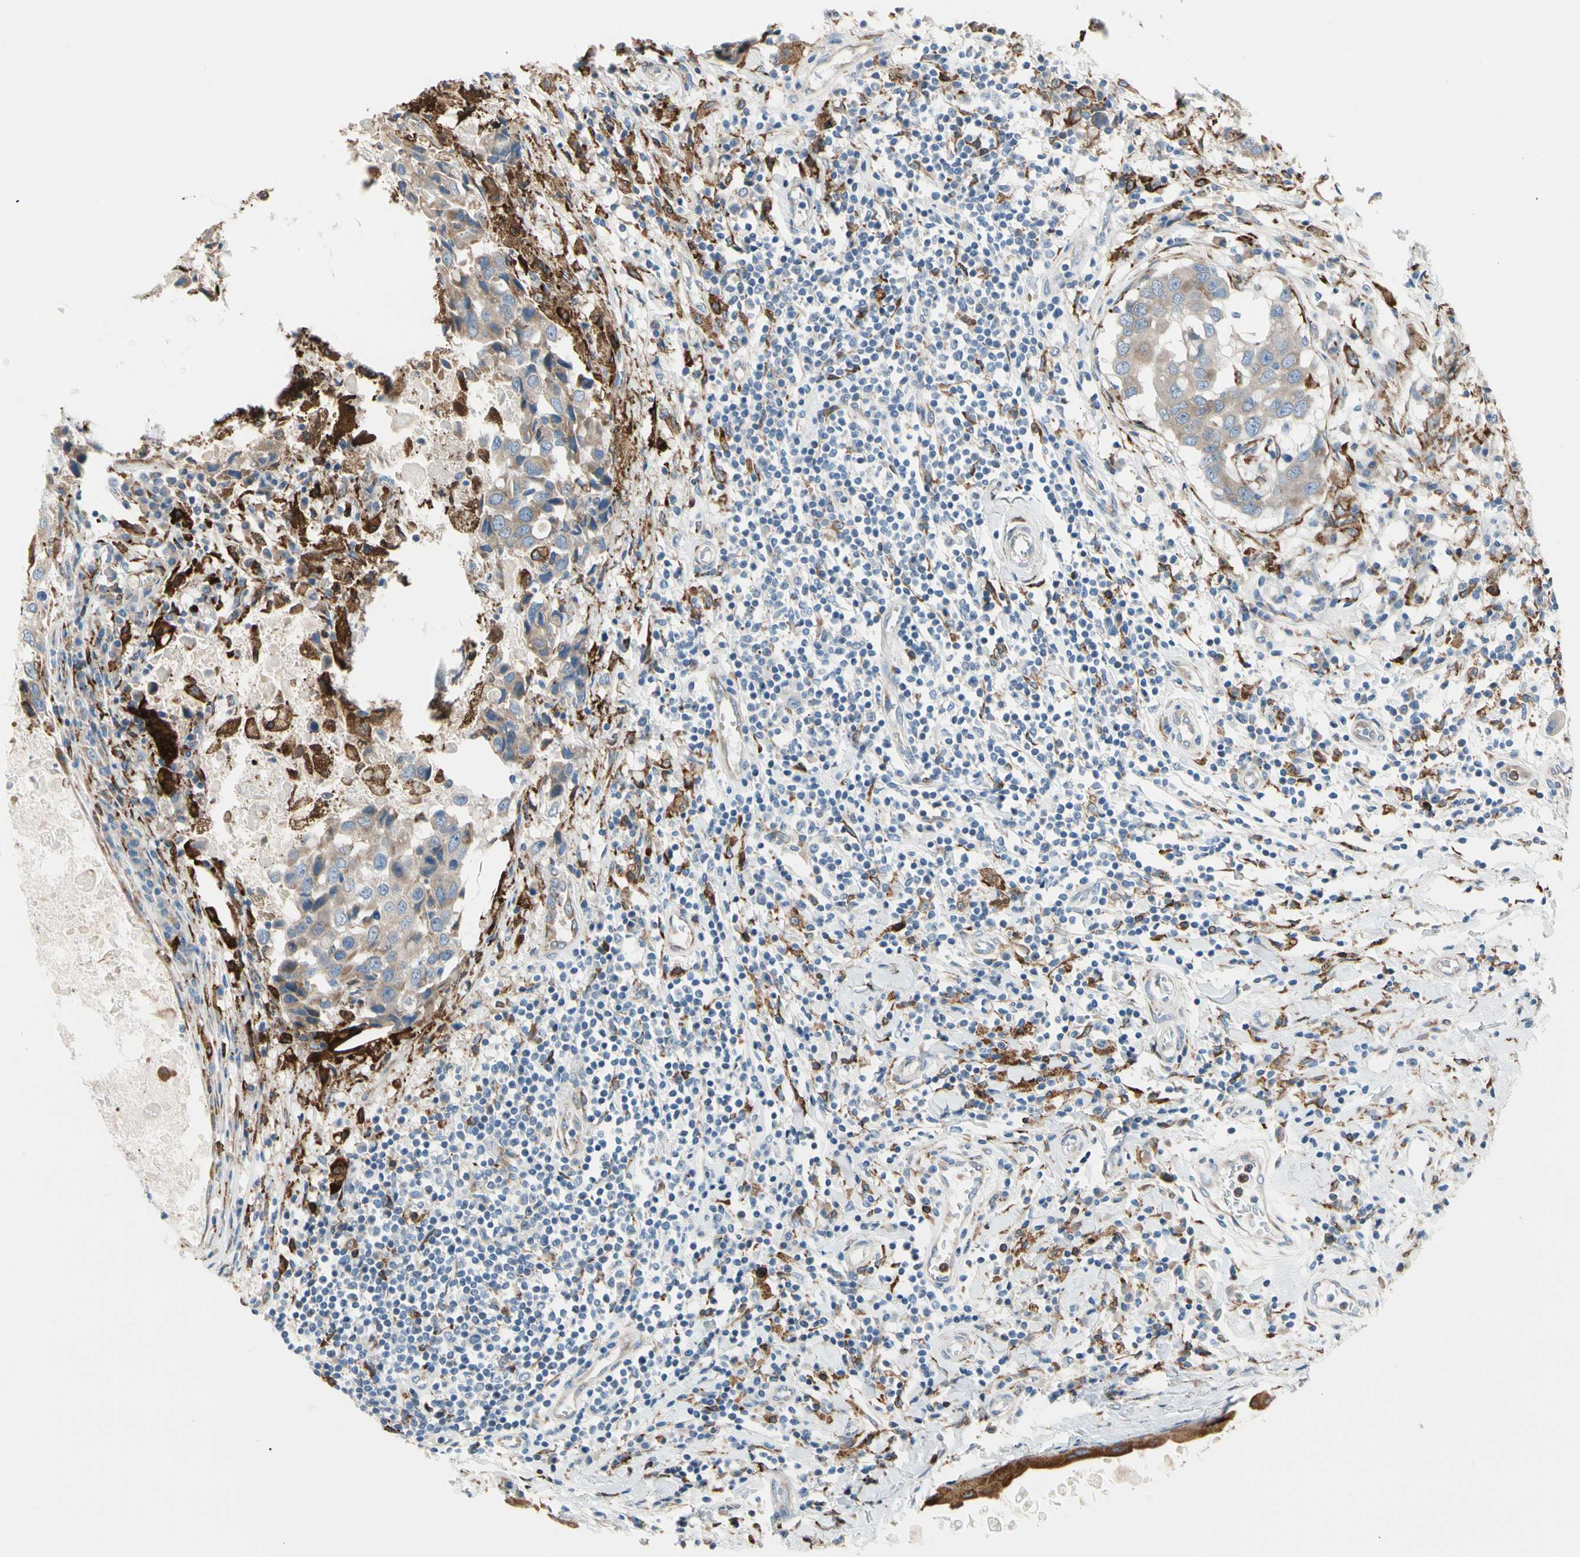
{"staining": {"intensity": "moderate", "quantity": "25%-75%", "location": "cytoplasmic/membranous"}, "tissue": "breast cancer", "cell_type": "Tumor cells", "image_type": "cancer", "snomed": [{"axis": "morphology", "description": "Duct carcinoma"}, {"axis": "topography", "description": "Breast"}], "caption": "Human intraductal carcinoma (breast) stained for a protein (brown) shows moderate cytoplasmic/membranous positive staining in approximately 25%-75% of tumor cells.", "gene": "LRPAP1", "patient": {"sex": "female", "age": 27}}